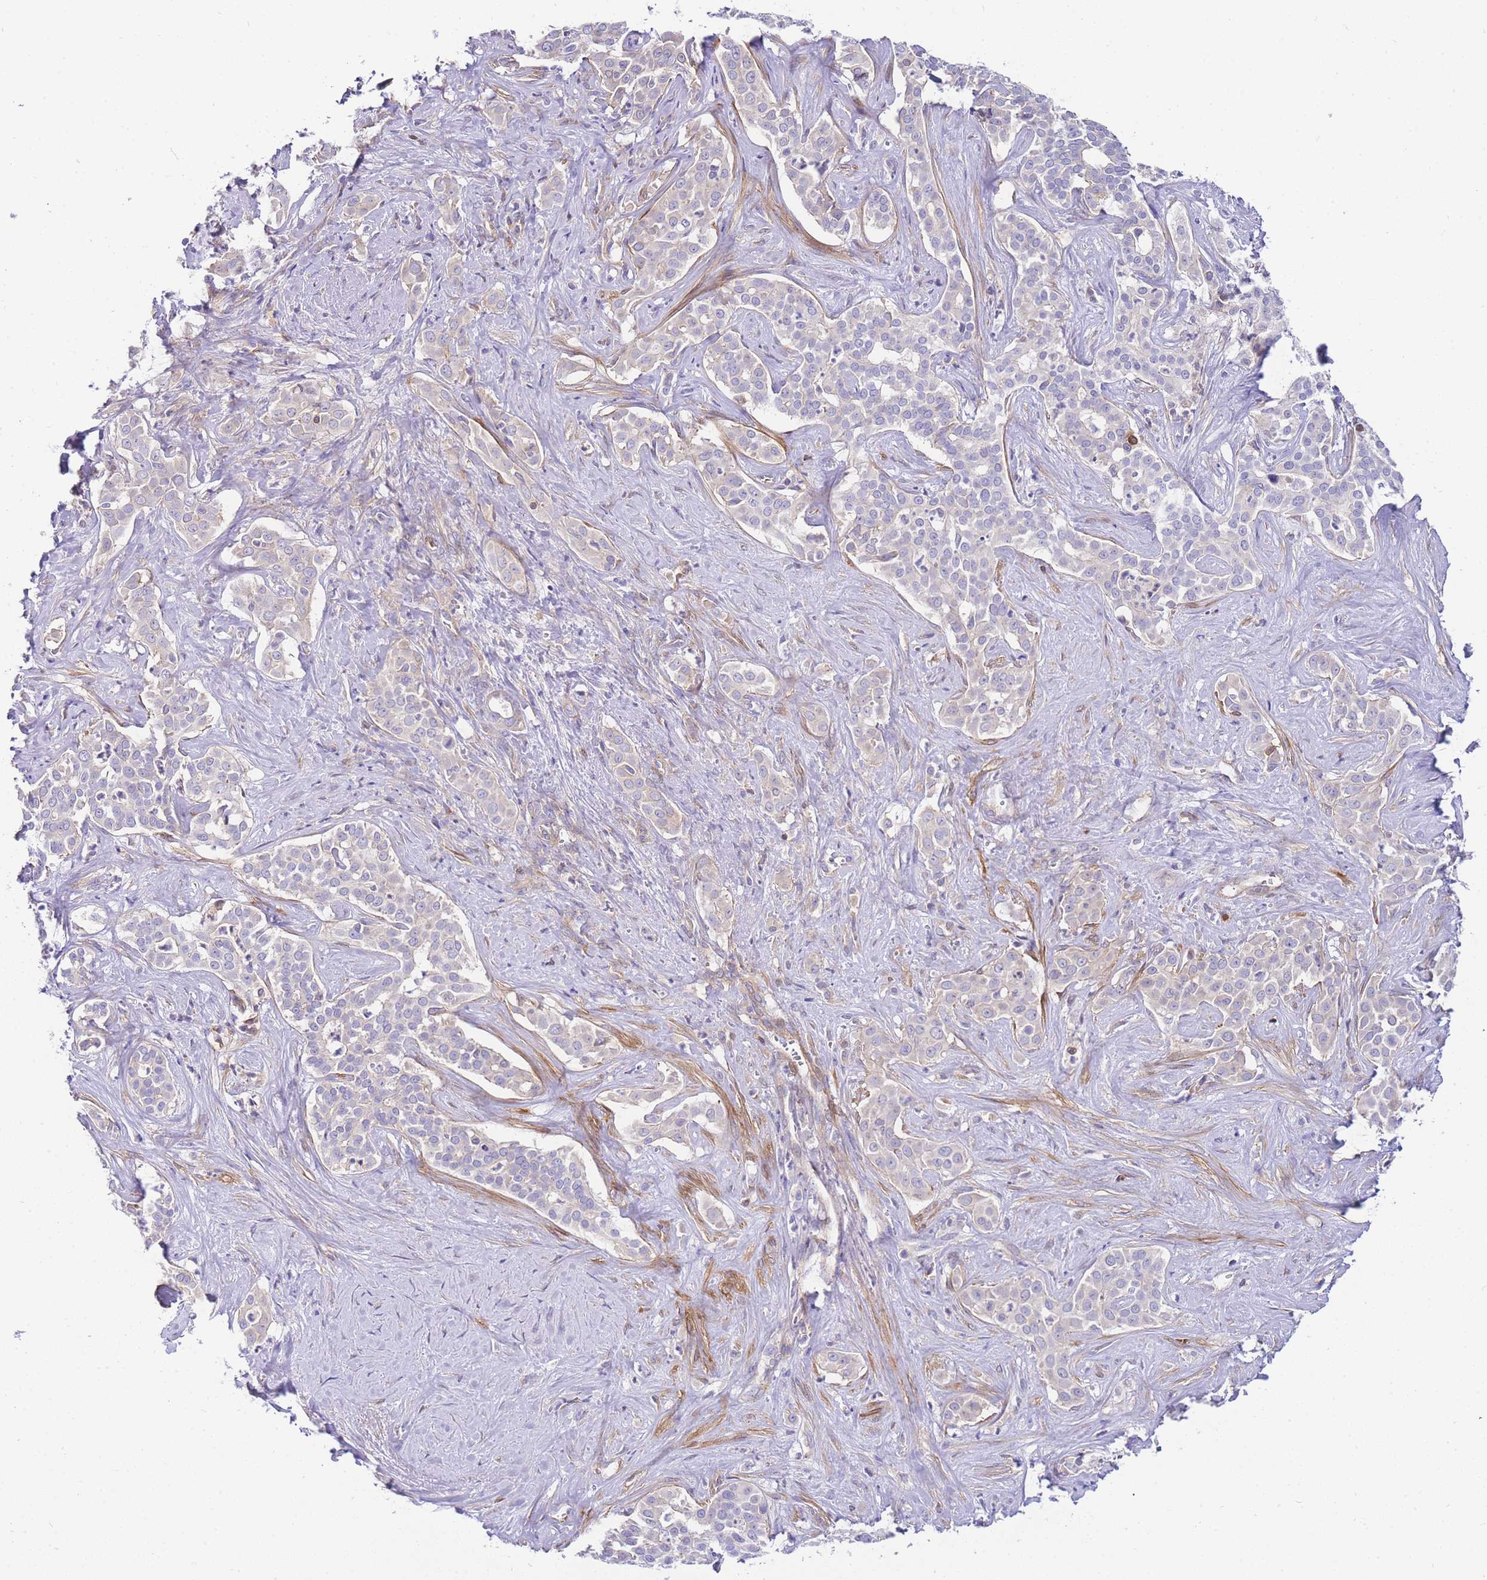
{"staining": {"intensity": "negative", "quantity": "none", "location": "none"}, "tissue": "liver cancer", "cell_type": "Tumor cells", "image_type": "cancer", "snomed": [{"axis": "morphology", "description": "Cholangiocarcinoma"}, {"axis": "topography", "description": "Liver"}], "caption": "Liver cancer (cholangiocarcinoma) was stained to show a protein in brown. There is no significant positivity in tumor cells.", "gene": "FBN3", "patient": {"sex": "male", "age": 67}}